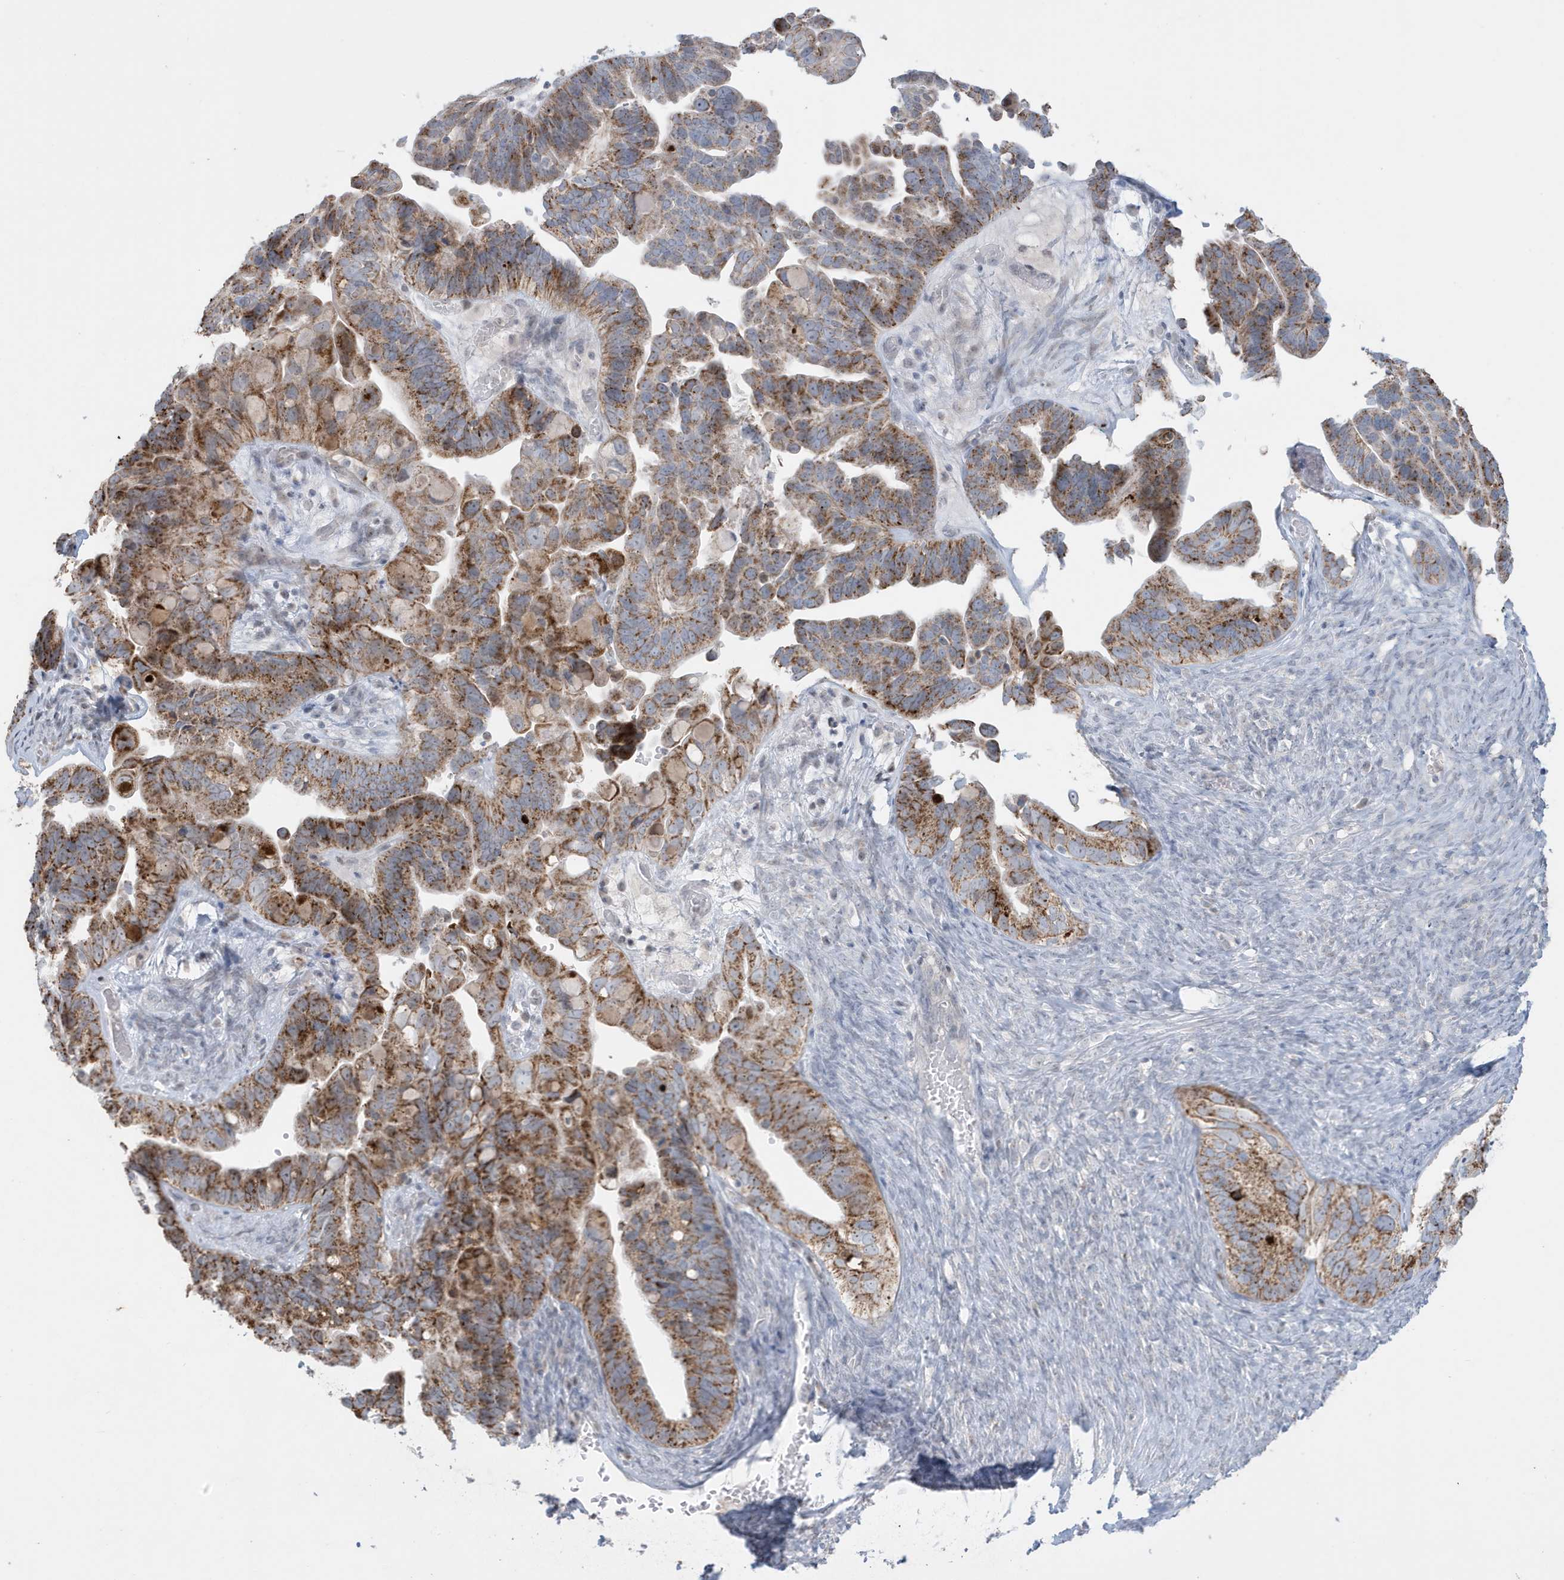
{"staining": {"intensity": "moderate", "quantity": ">75%", "location": "cytoplasmic/membranous"}, "tissue": "ovarian cancer", "cell_type": "Tumor cells", "image_type": "cancer", "snomed": [{"axis": "morphology", "description": "Cystadenocarcinoma, serous, NOS"}, {"axis": "topography", "description": "Ovary"}], "caption": "Protein expression by immunohistochemistry (IHC) exhibits moderate cytoplasmic/membranous expression in approximately >75% of tumor cells in ovarian cancer. (brown staining indicates protein expression, while blue staining denotes nuclei).", "gene": "FNDC1", "patient": {"sex": "female", "age": 56}}